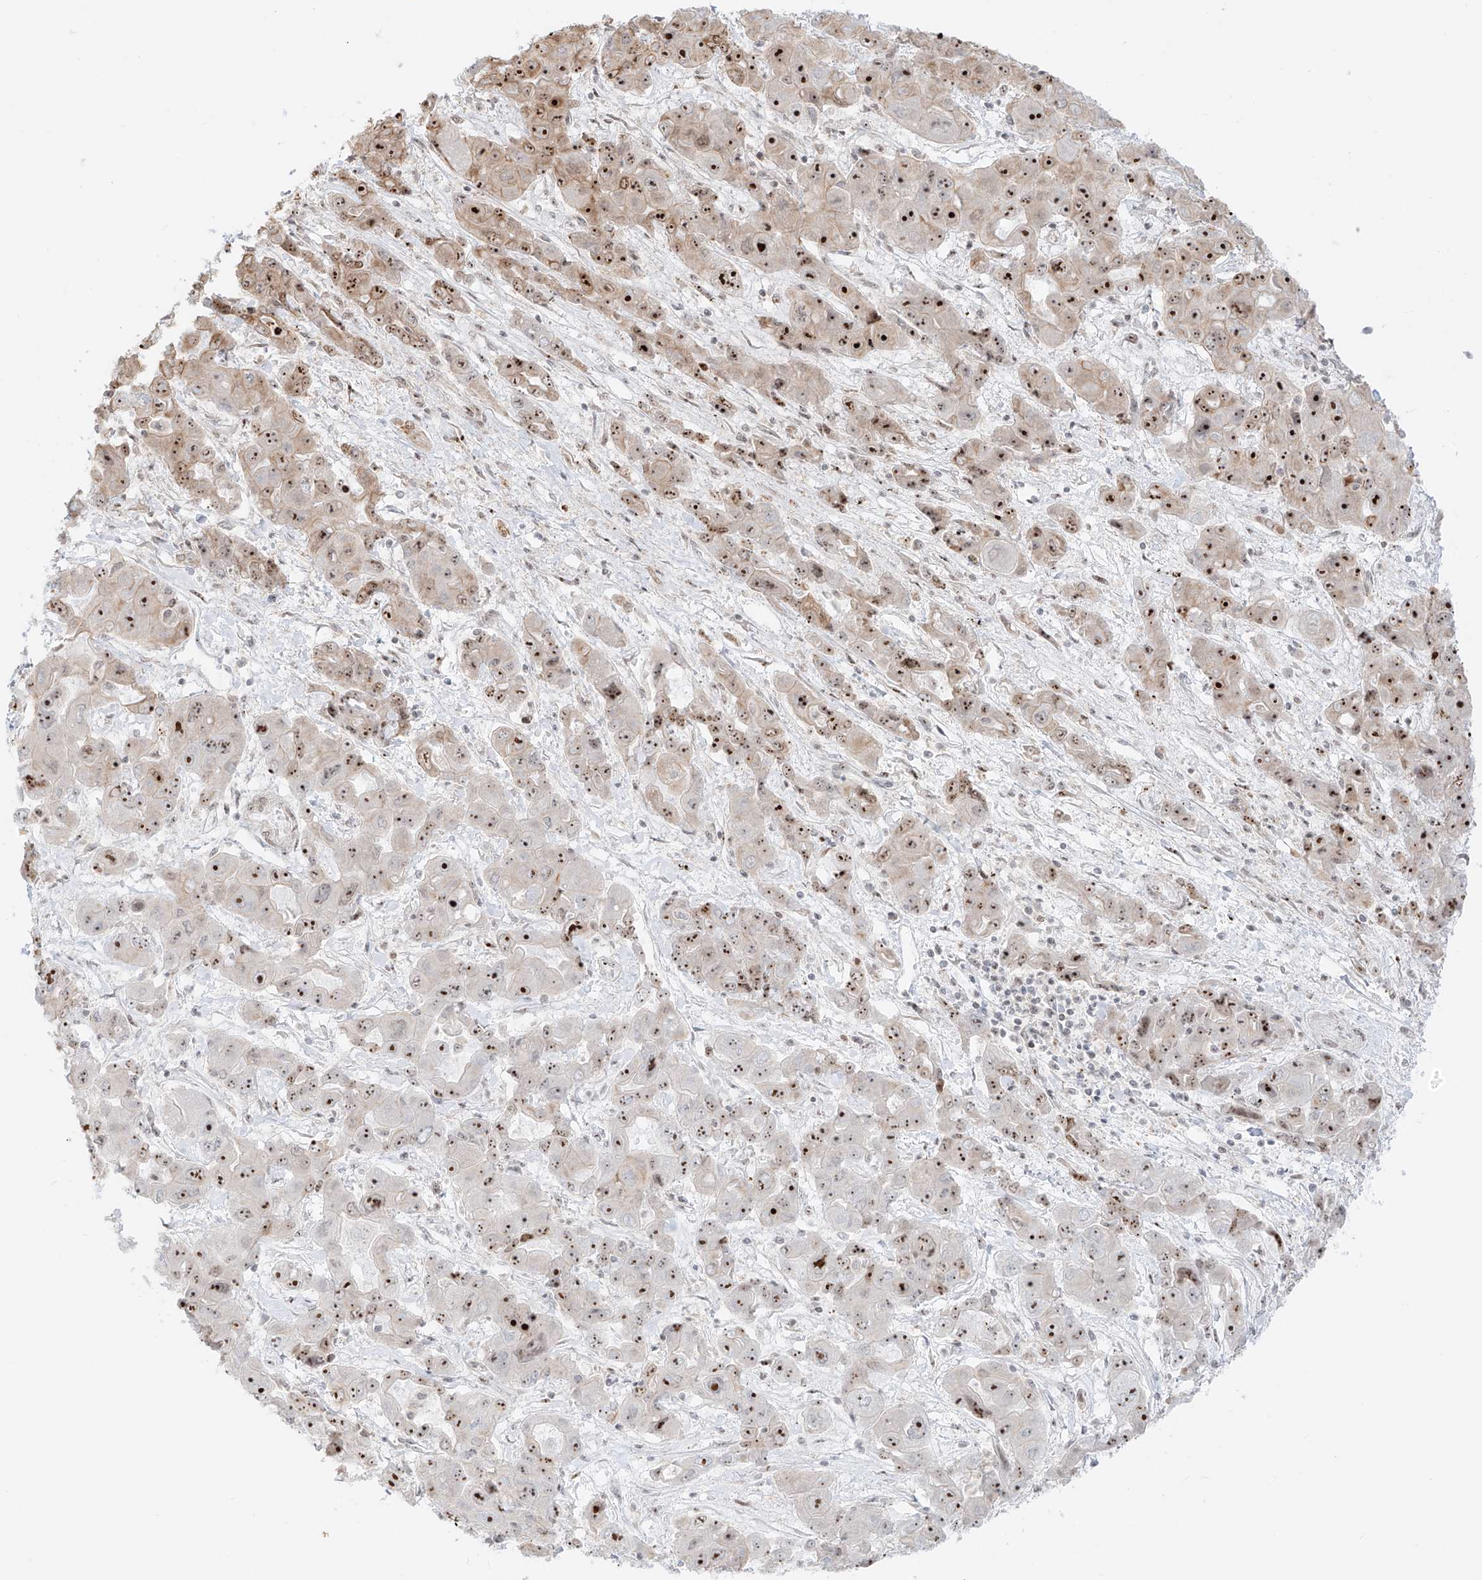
{"staining": {"intensity": "strong", "quantity": "25%-75%", "location": "cytoplasmic/membranous,nuclear"}, "tissue": "liver cancer", "cell_type": "Tumor cells", "image_type": "cancer", "snomed": [{"axis": "morphology", "description": "Cholangiocarcinoma"}, {"axis": "topography", "description": "Liver"}], "caption": "Protein analysis of liver cholangiocarcinoma tissue exhibits strong cytoplasmic/membranous and nuclear expression in about 25%-75% of tumor cells.", "gene": "ZNF512", "patient": {"sex": "male", "age": 67}}